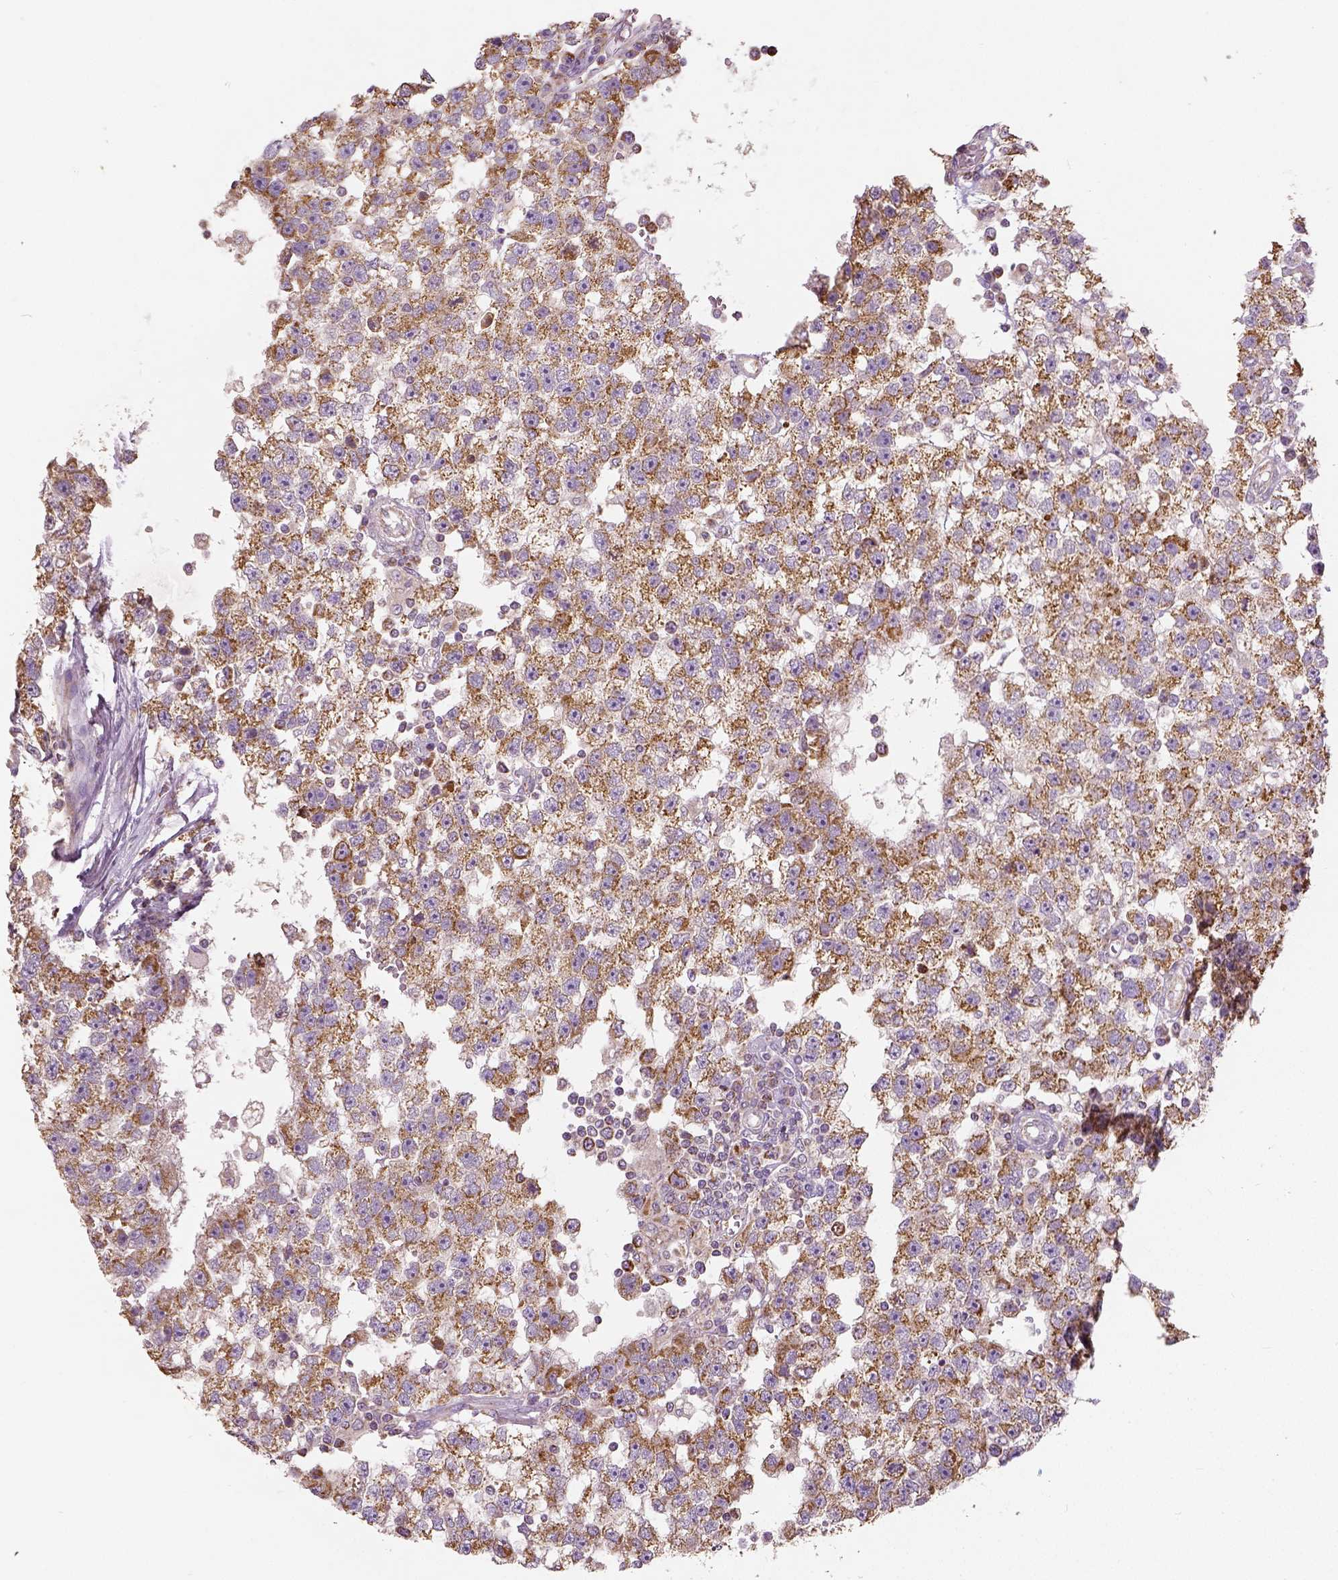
{"staining": {"intensity": "moderate", "quantity": ">75%", "location": "cytoplasmic/membranous"}, "tissue": "testis cancer", "cell_type": "Tumor cells", "image_type": "cancer", "snomed": [{"axis": "morphology", "description": "Seminoma, NOS"}, {"axis": "topography", "description": "Testis"}], "caption": "Protein analysis of testis seminoma tissue demonstrates moderate cytoplasmic/membranous positivity in about >75% of tumor cells. (Stains: DAB (3,3'-diaminobenzidine) in brown, nuclei in blue, Microscopy: brightfield microscopy at high magnification).", "gene": "PGAM5", "patient": {"sex": "male", "age": 34}}